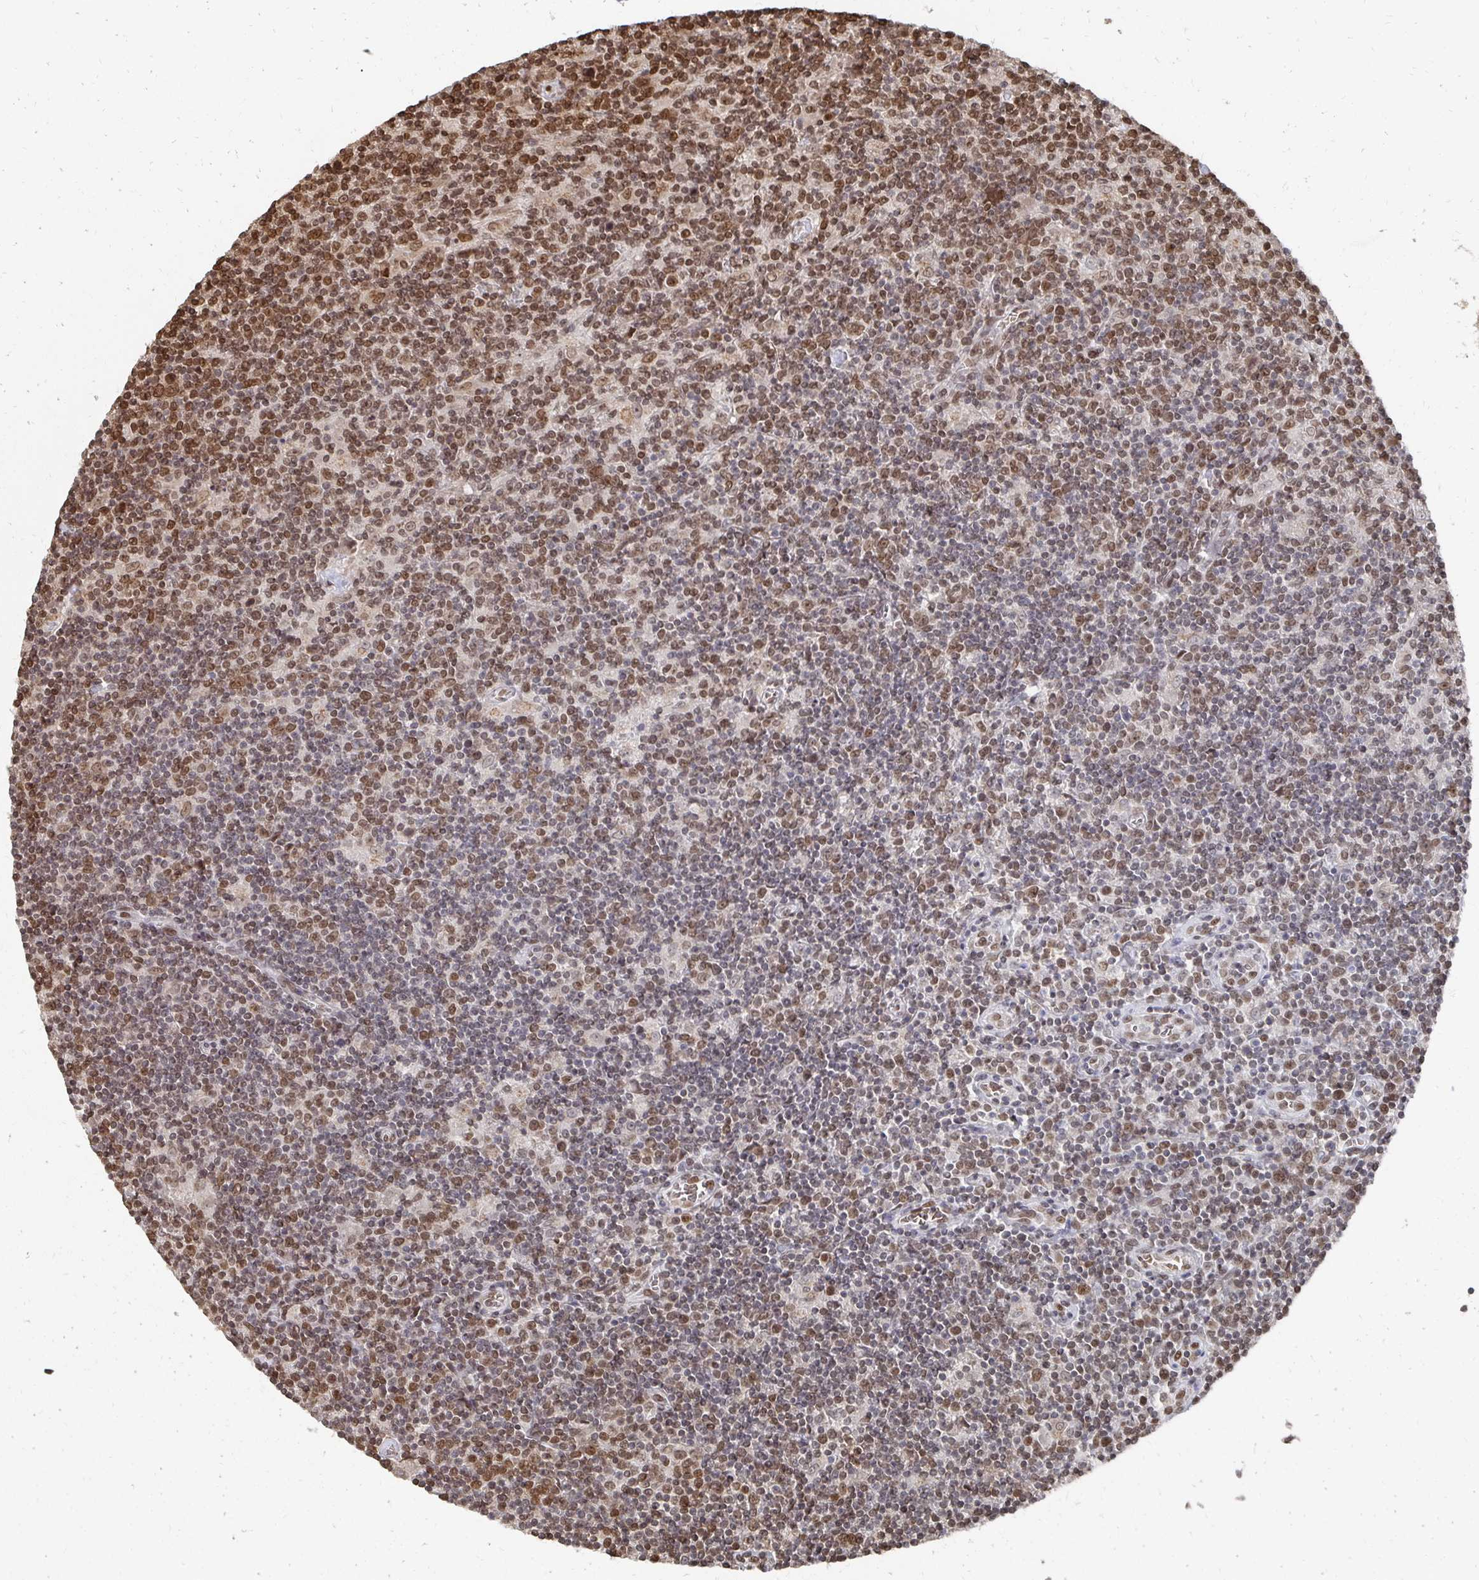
{"staining": {"intensity": "moderate", "quantity": ">75%", "location": "nuclear"}, "tissue": "lymphoma", "cell_type": "Tumor cells", "image_type": "cancer", "snomed": [{"axis": "morphology", "description": "Hodgkin's disease, NOS"}, {"axis": "topography", "description": "Lymph node"}], "caption": "An image of Hodgkin's disease stained for a protein shows moderate nuclear brown staining in tumor cells.", "gene": "GTF3C6", "patient": {"sex": "male", "age": 40}}